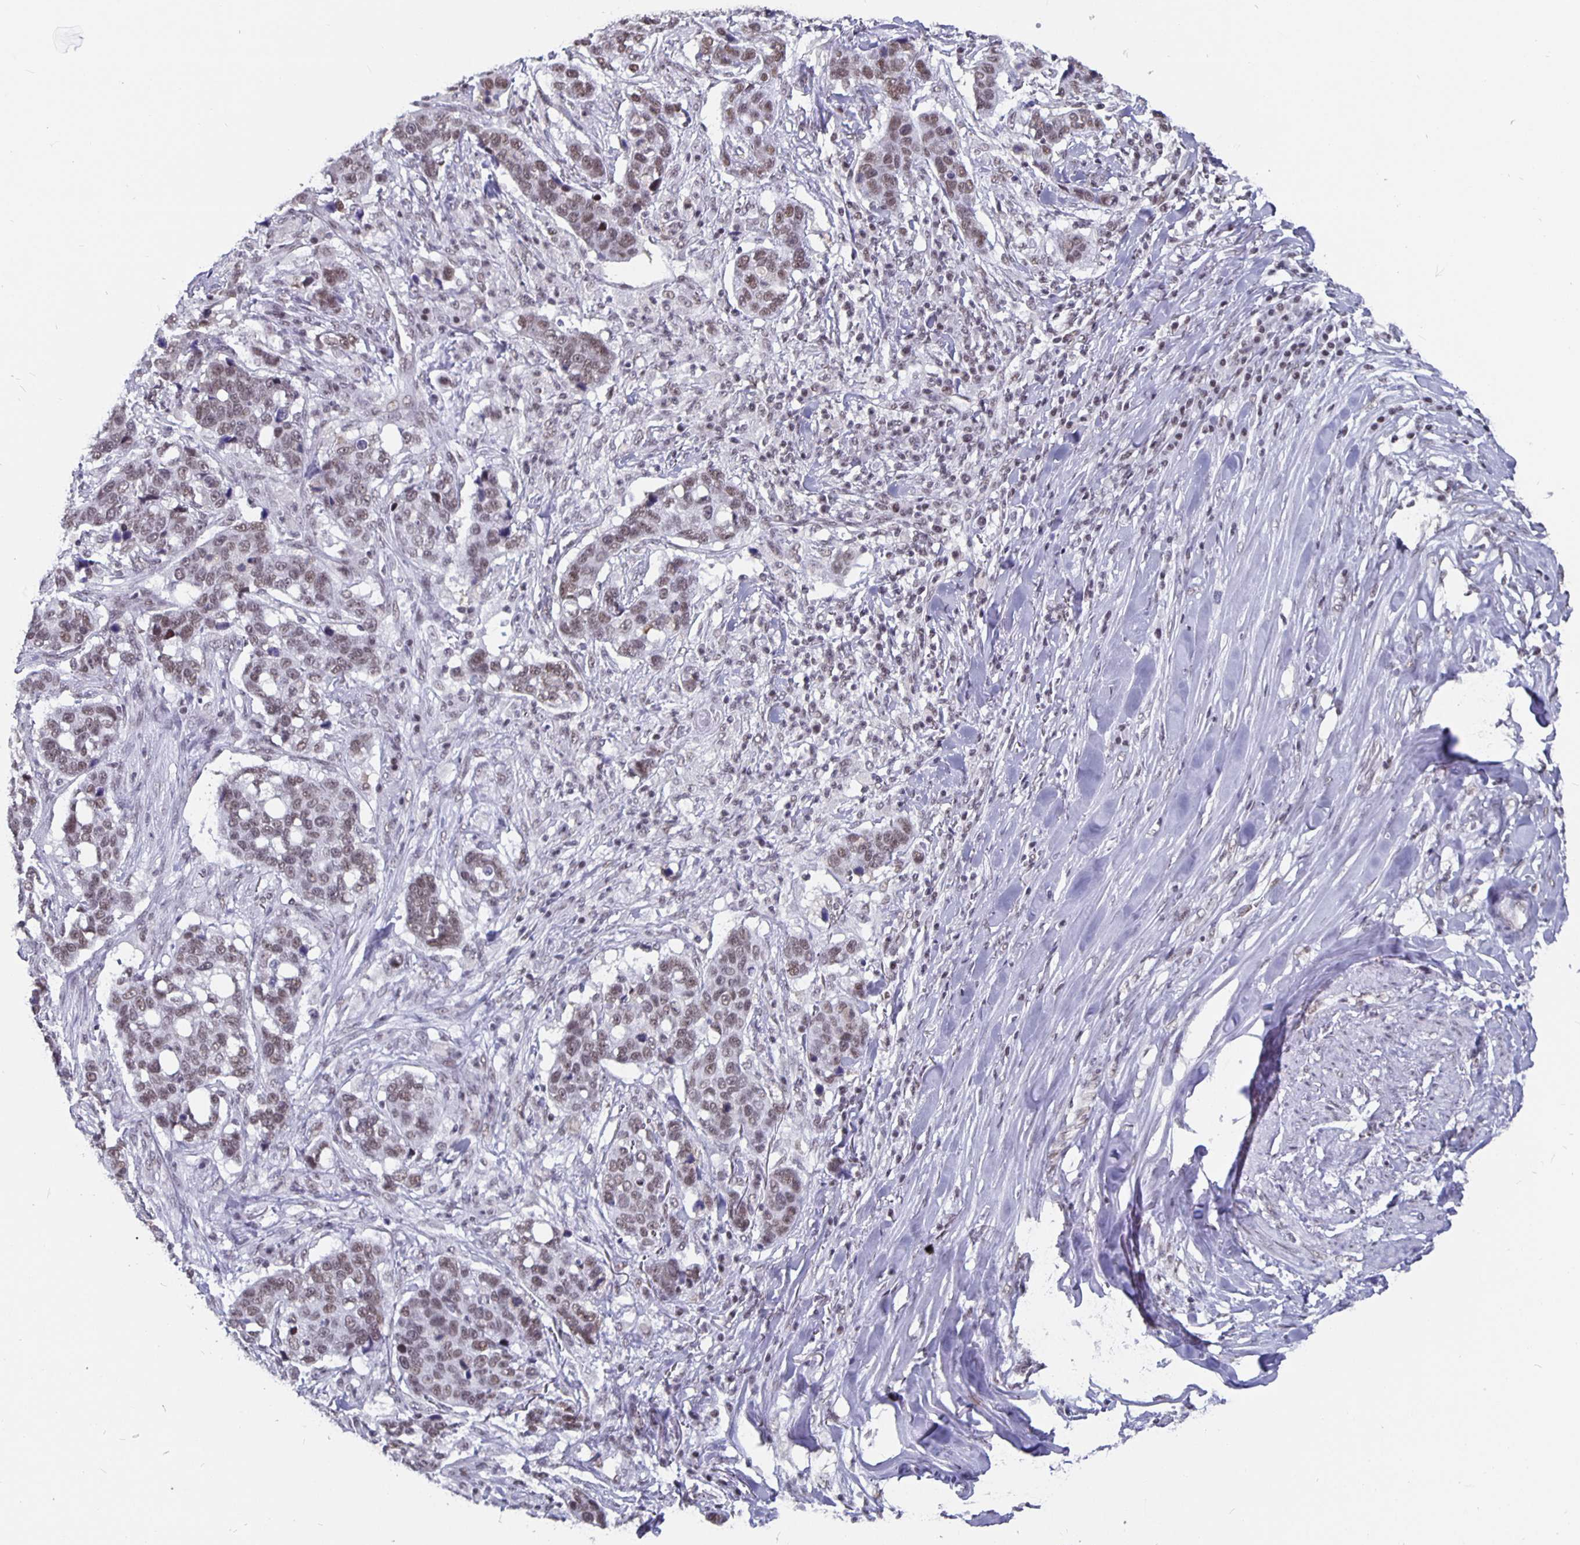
{"staining": {"intensity": "moderate", "quantity": ">75%", "location": "nuclear"}, "tissue": "lung cancer", "cell_type": "Tumor cells", "image_type": "cancer", "snomed": [{"axis": "morphology", "description": "Squamous cell carcinoma, NOS"}, {"axis": "topography", "description": "Lymph node"}, {"axis": "topography", "description": "Lung"}], "caption": "A photomicrograph of human lung squamous cell carcinoma stained for a protein displays moderate nuclear brown staining in tumor cells.", "gene": "PBX2", "patient": {"sex": "male", "age": 61}}